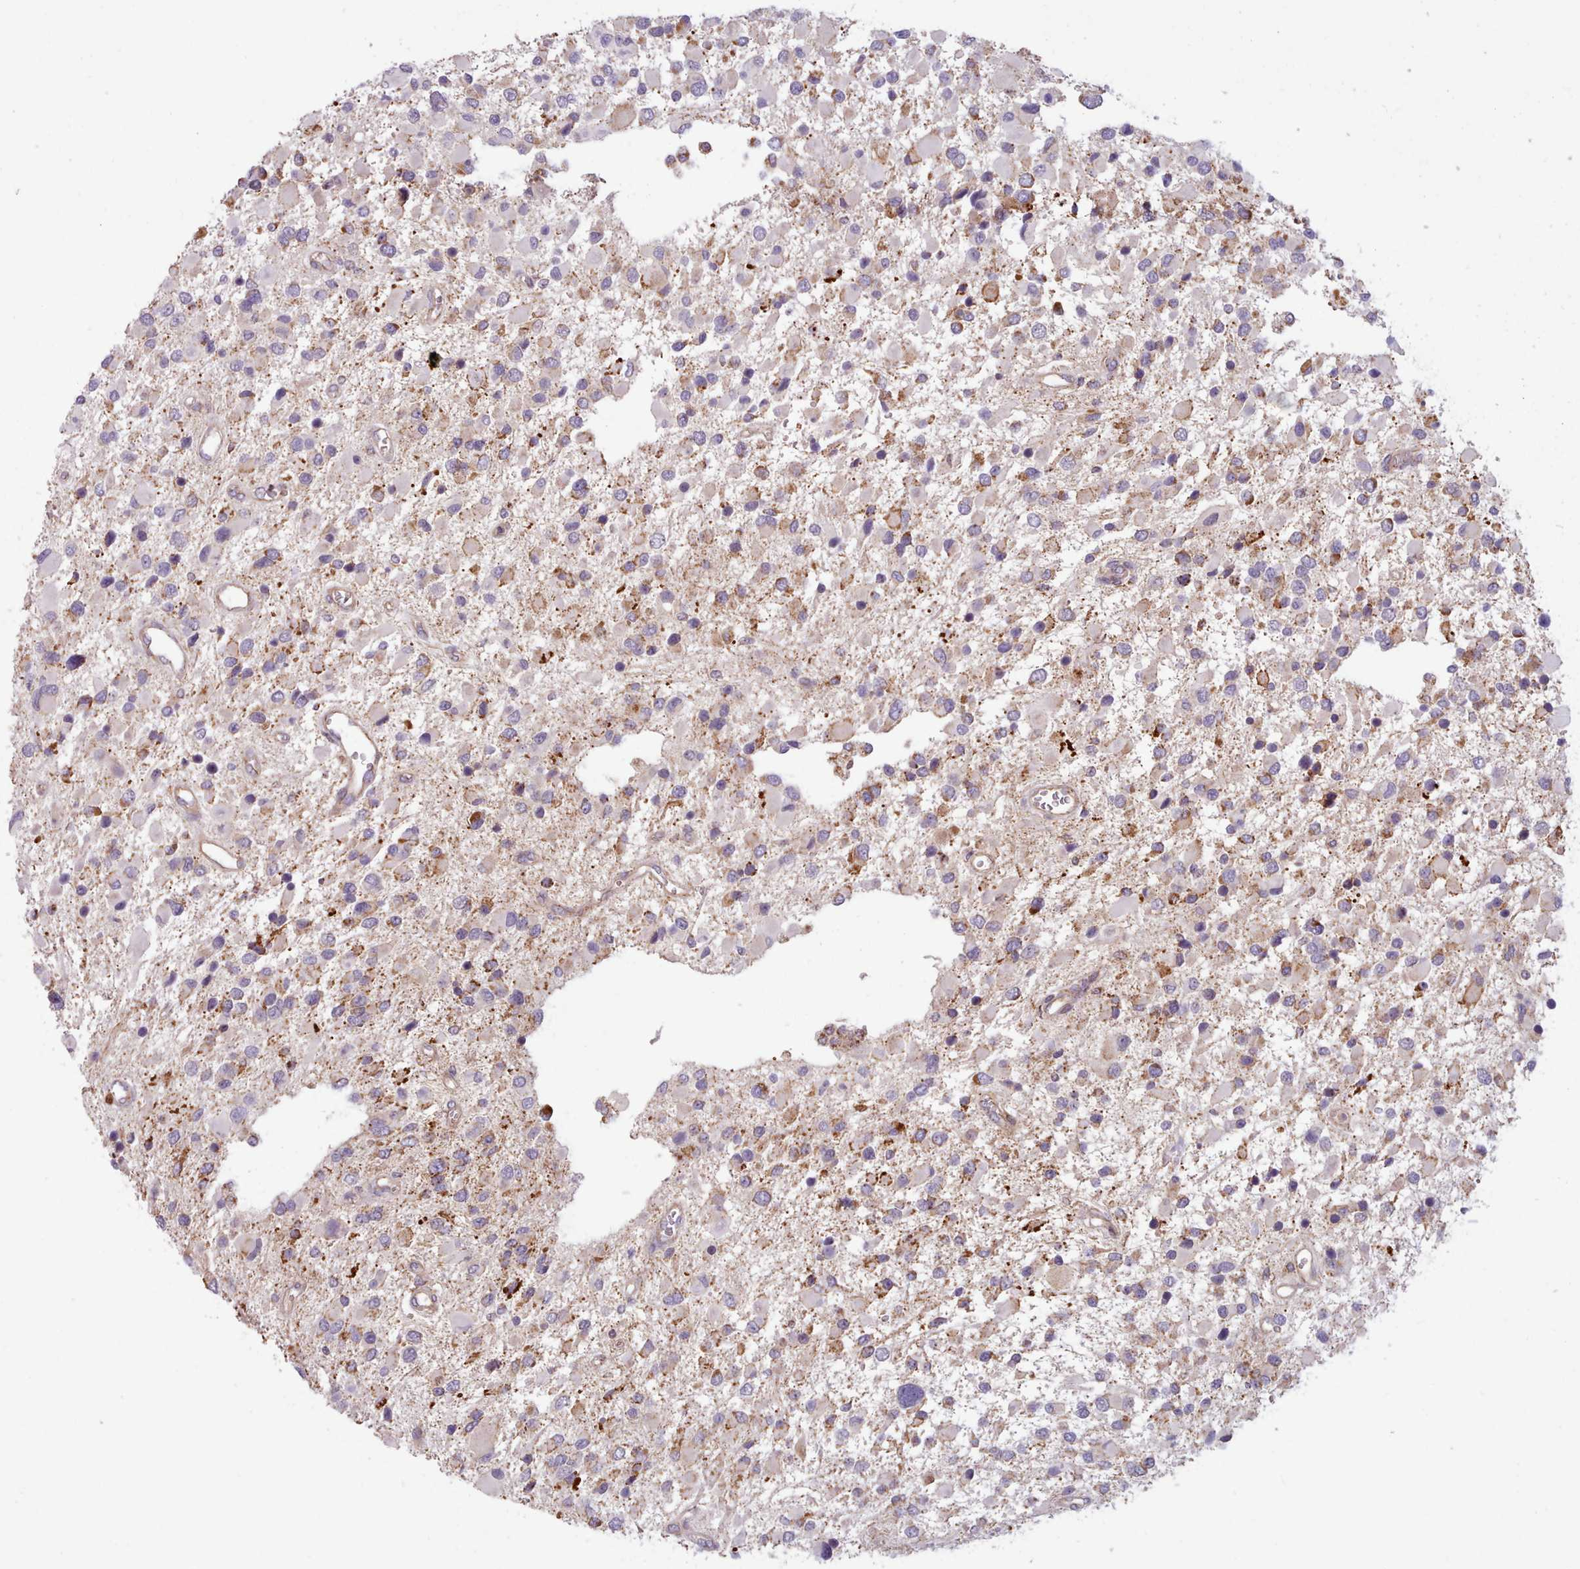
{"staining": {"intensity": "moderate", "quantity": "<25%", "location": "cytoplasmic/membranous"}, "tissue": "glioma", "cell_type": "Tumor cells", "image_type": "cancer", "snomed": [{"axis": "morphology", "description": "Glioma, malignant, High grade"}, {"axis": "topography", "description": "Brain"}], "caption": "Moderate cytoplasmic/membranous staining is seen in about <25% of tumor cells in glioma. Nuclei are stained in blue.", "gene": "CRYBG1", "patient": {"sex": "male", "age": 53}}